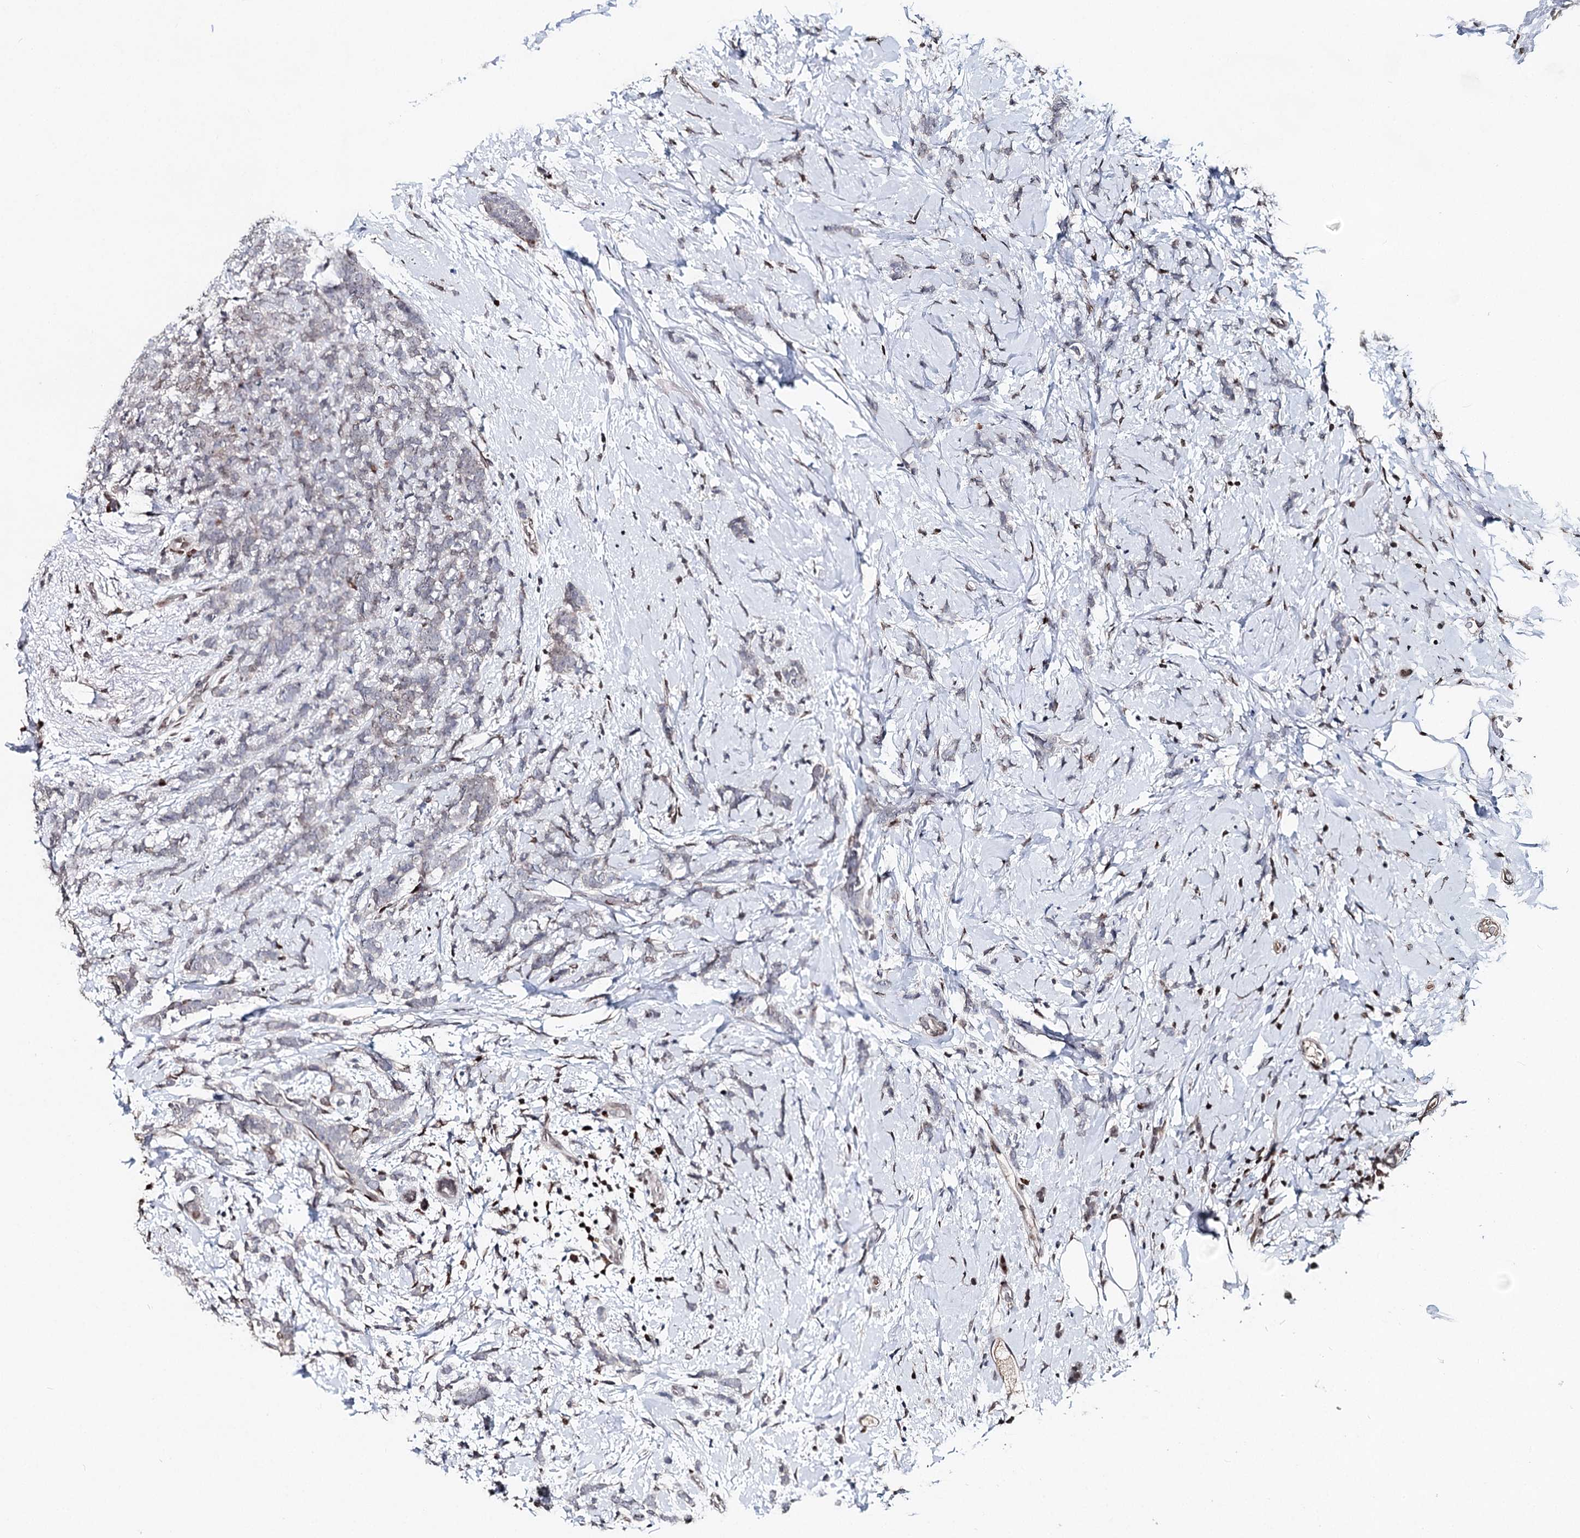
{"staining": {"intensity": "negative", "quantity": "none", "location": "none"}, "tissue": "breast cancer", "cell_type": "Tumor cells", "image_type": "cancer", "snomed": [{"axis": "morphology", "description": "Lobular carcinoma"}, {"axis": "topography", "description": "Breast"}], "caption": "Human lobular carcinoma (breast) stained for a protein using immunohistochemistry (IHC) demonstrates no staining in tumor cells.", "gene": "FRMD4A", "patient": {"sex": "female", "age": 58}}